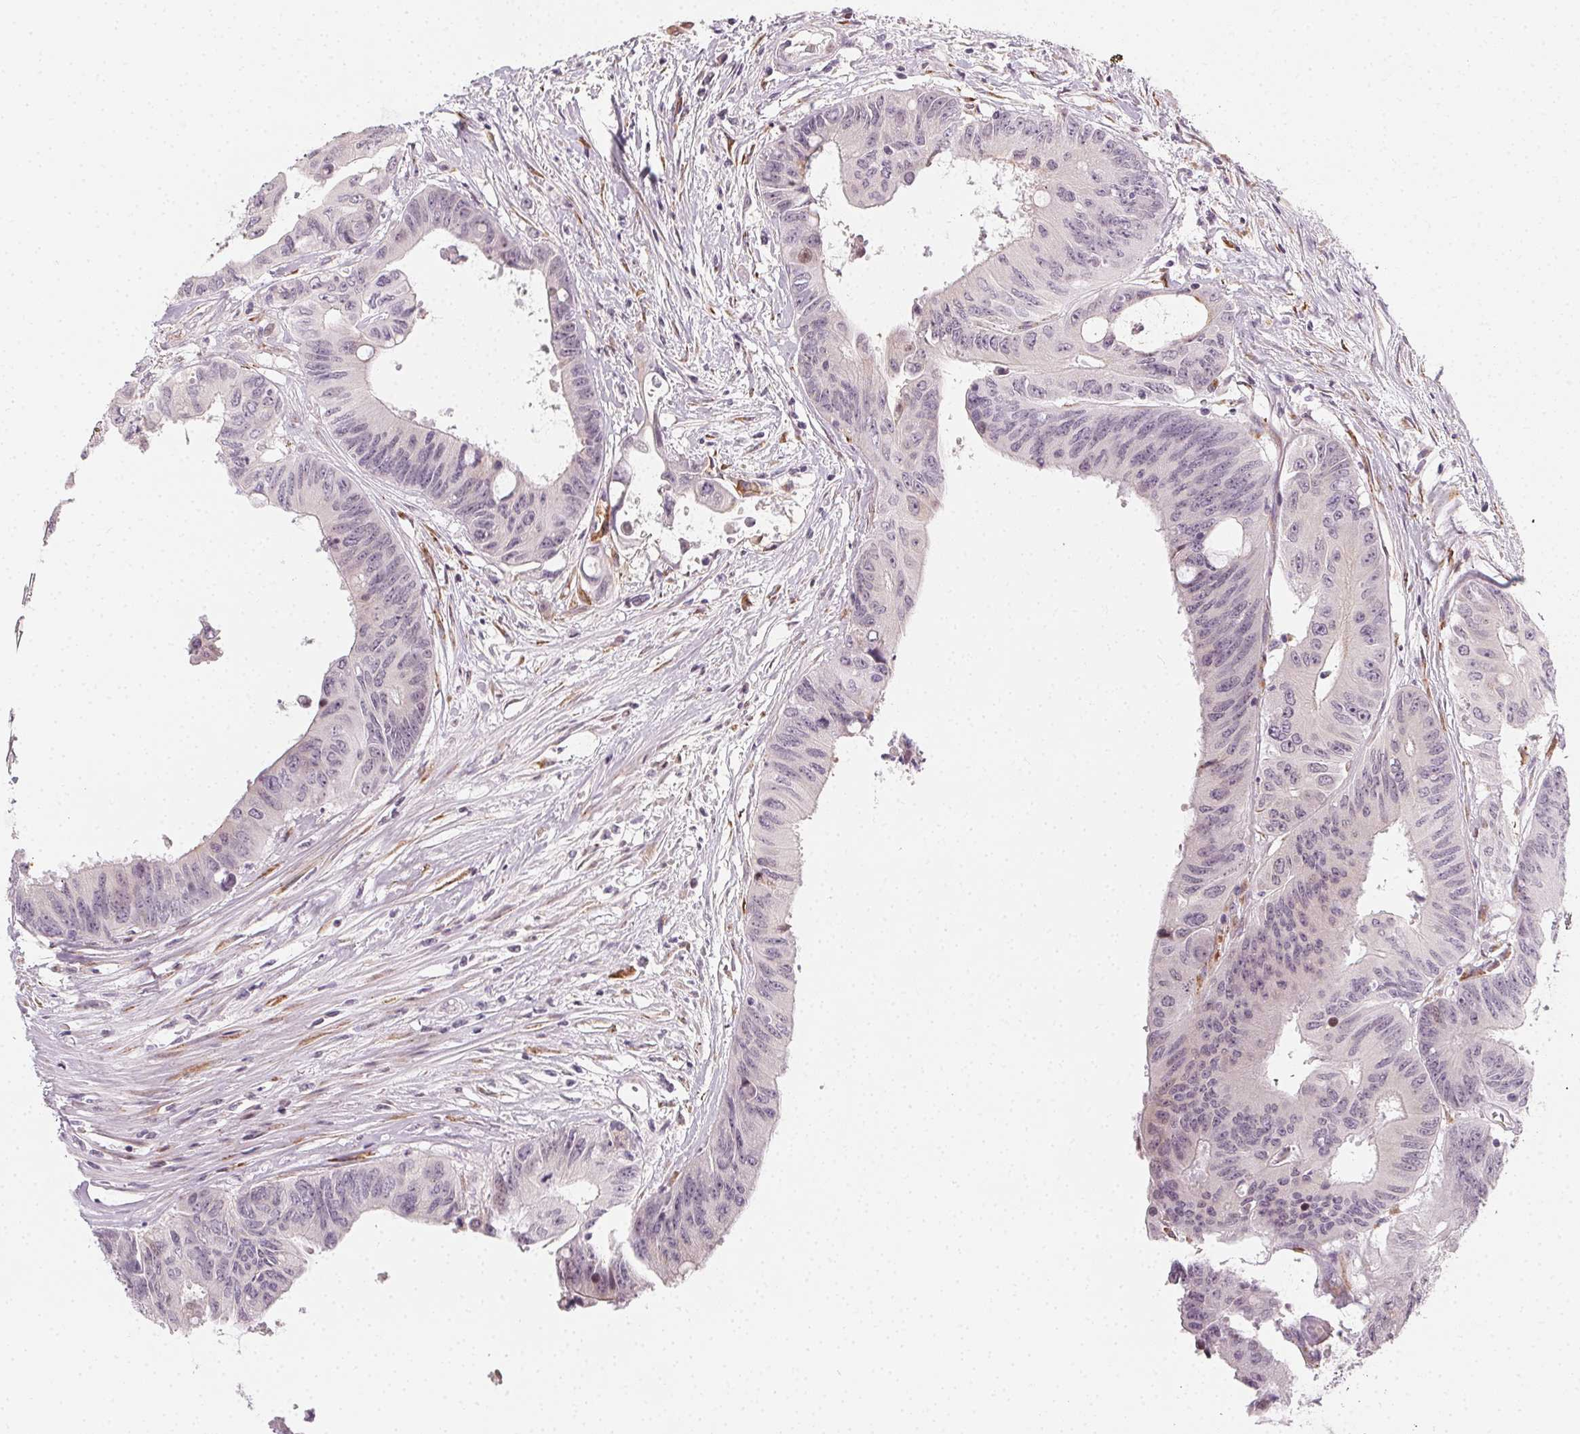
{"staining": {"intensity": "negative", "quantity": "none", "location": "none"}, "tissue": "colorectal cancer", "cell_type": "Tumor cells", "image_type": "cancer", "snomed": [{"axis": "morphology", "description": "Adenocarcinoma, NOS"}, {"axis": "topography", "description": "Rectum"}], "caption": "Micrograph shows no protein expression in tumor cells of adenocarcinoma (colorectal) tissue.", "gene": "CCDC96", "patient": {"sex": "male", "age": 59}}